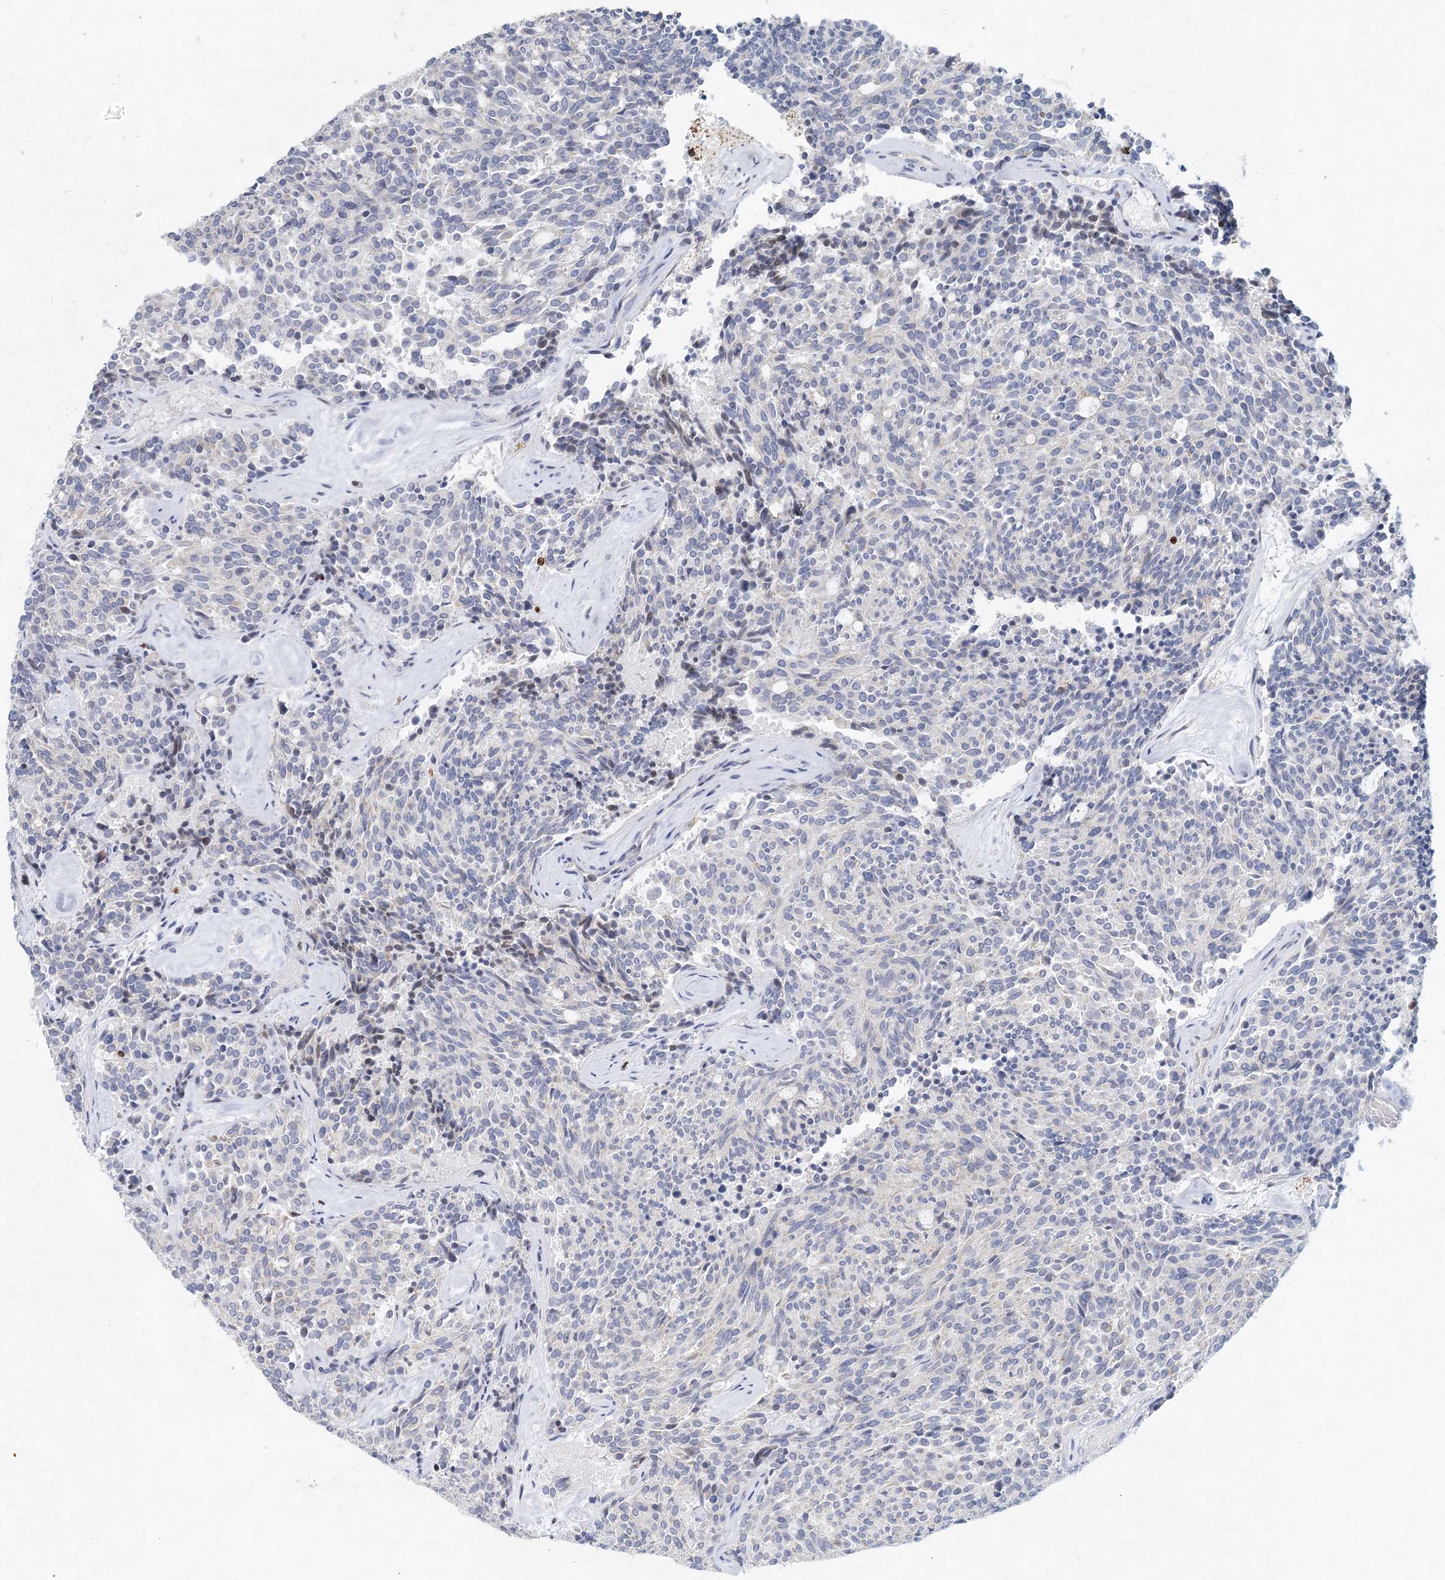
{"staining": {"intensity": "negative", "quantity": "none", "location": "none"}, "tissue": "carcinoid", "cell_type": "Tumor cells", "image_type": "cancer", "snomed": [{"axis": "morphology", "description": "Carcinoid, malignant, NOS"}, {"axis": "topography", "description": "Pancreas"}], "caption": "DAB immunohistochemical staining of carcinoid reveals no significant positivity in tumor cells. (DAB IHC with hematoxylin counter stain).", "gene": "XPO6", "patient": {"sex": "female", "age": 54}}